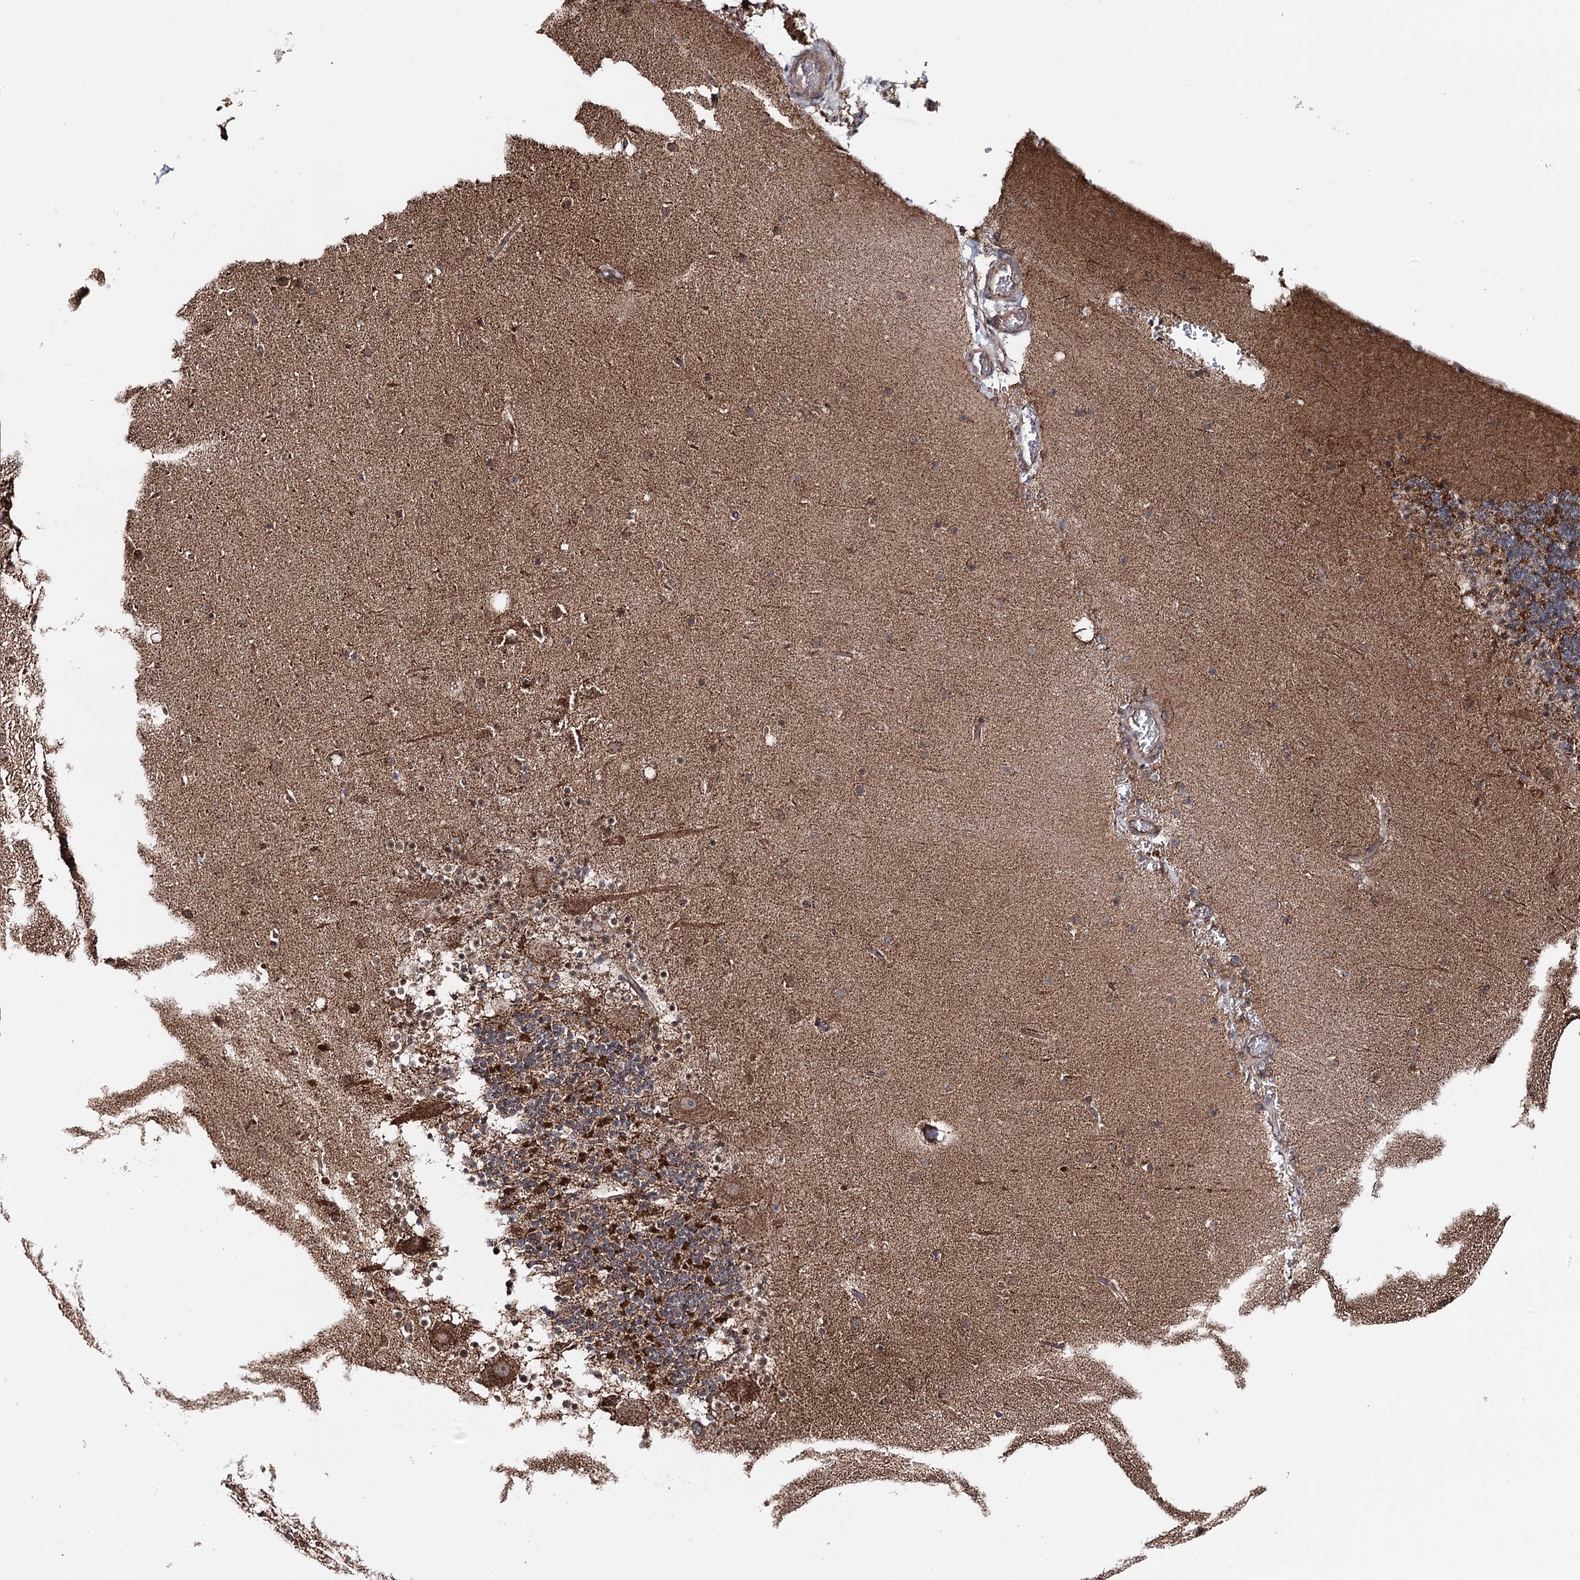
{"staining": {"intensity": "strong", "quantity": "25%-75%", "location": "cytoplasmic/membranous"}, "tissue": "cerebellum", "cell_type": "Cells in granular layer", "image_type": "normal", "snomed": [{"axis": "morphology", "description": "Normal tissue, NOS"}, {"axis": "topography", "description": "Cerebellum"}], "caption": "Brown immunohistochemical staining in benign cerebellum shows strong cytoplasmic/membranous expression in about 25%-75% of cells in granular layer. The protein is stained brown, and the nuclei are stained in blue (DAB IHC with brightfield microscopy, high magnification).", "gene": "FGFR1OP2", "patient": {"sex": "male", "age": 57}}